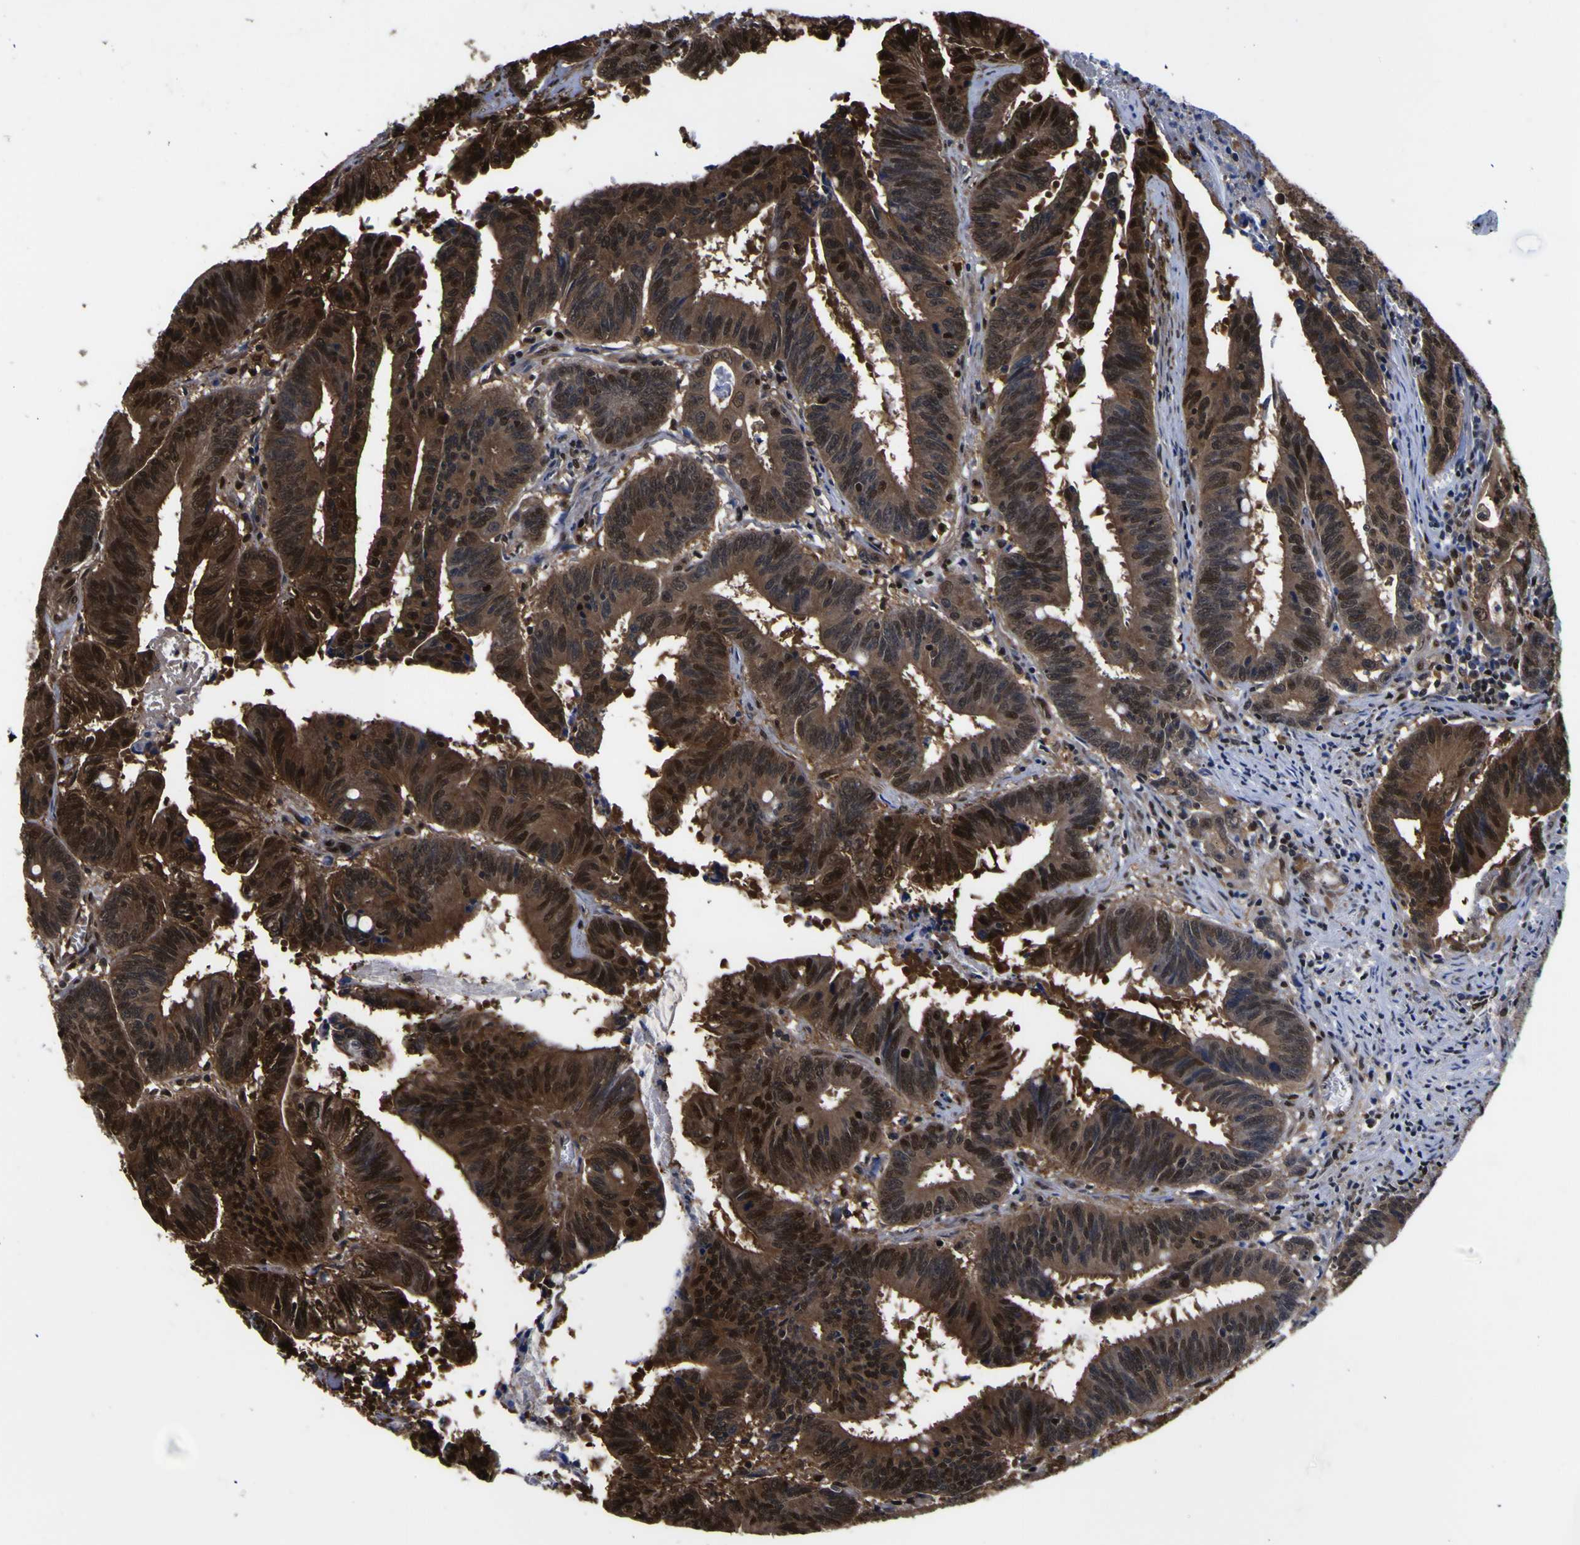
{"staining": {"intensity": "strong", "quantity": ">75%", "location": "cytoplasmic/membranous,nuclear"}, "tissue": "colorectal cancer", "cell_type": "Tumor cells", "image_type": "cancer", "snomed": [{"axis": "morphology", "description": "Adenocarcinoma, NOS"}, {"axis": "topography", "description": "Colon"}], "caption": "This photomicrograph exhibits immunohistochemistry (IHC) staining of human adenocarcinoma (colorectal), with high strong cytoplasmic/membranous and nuclear staining in about >75% of tumor cells.", "gene": "FAM110B", "patient": {"sex": "male", "age": 45}}